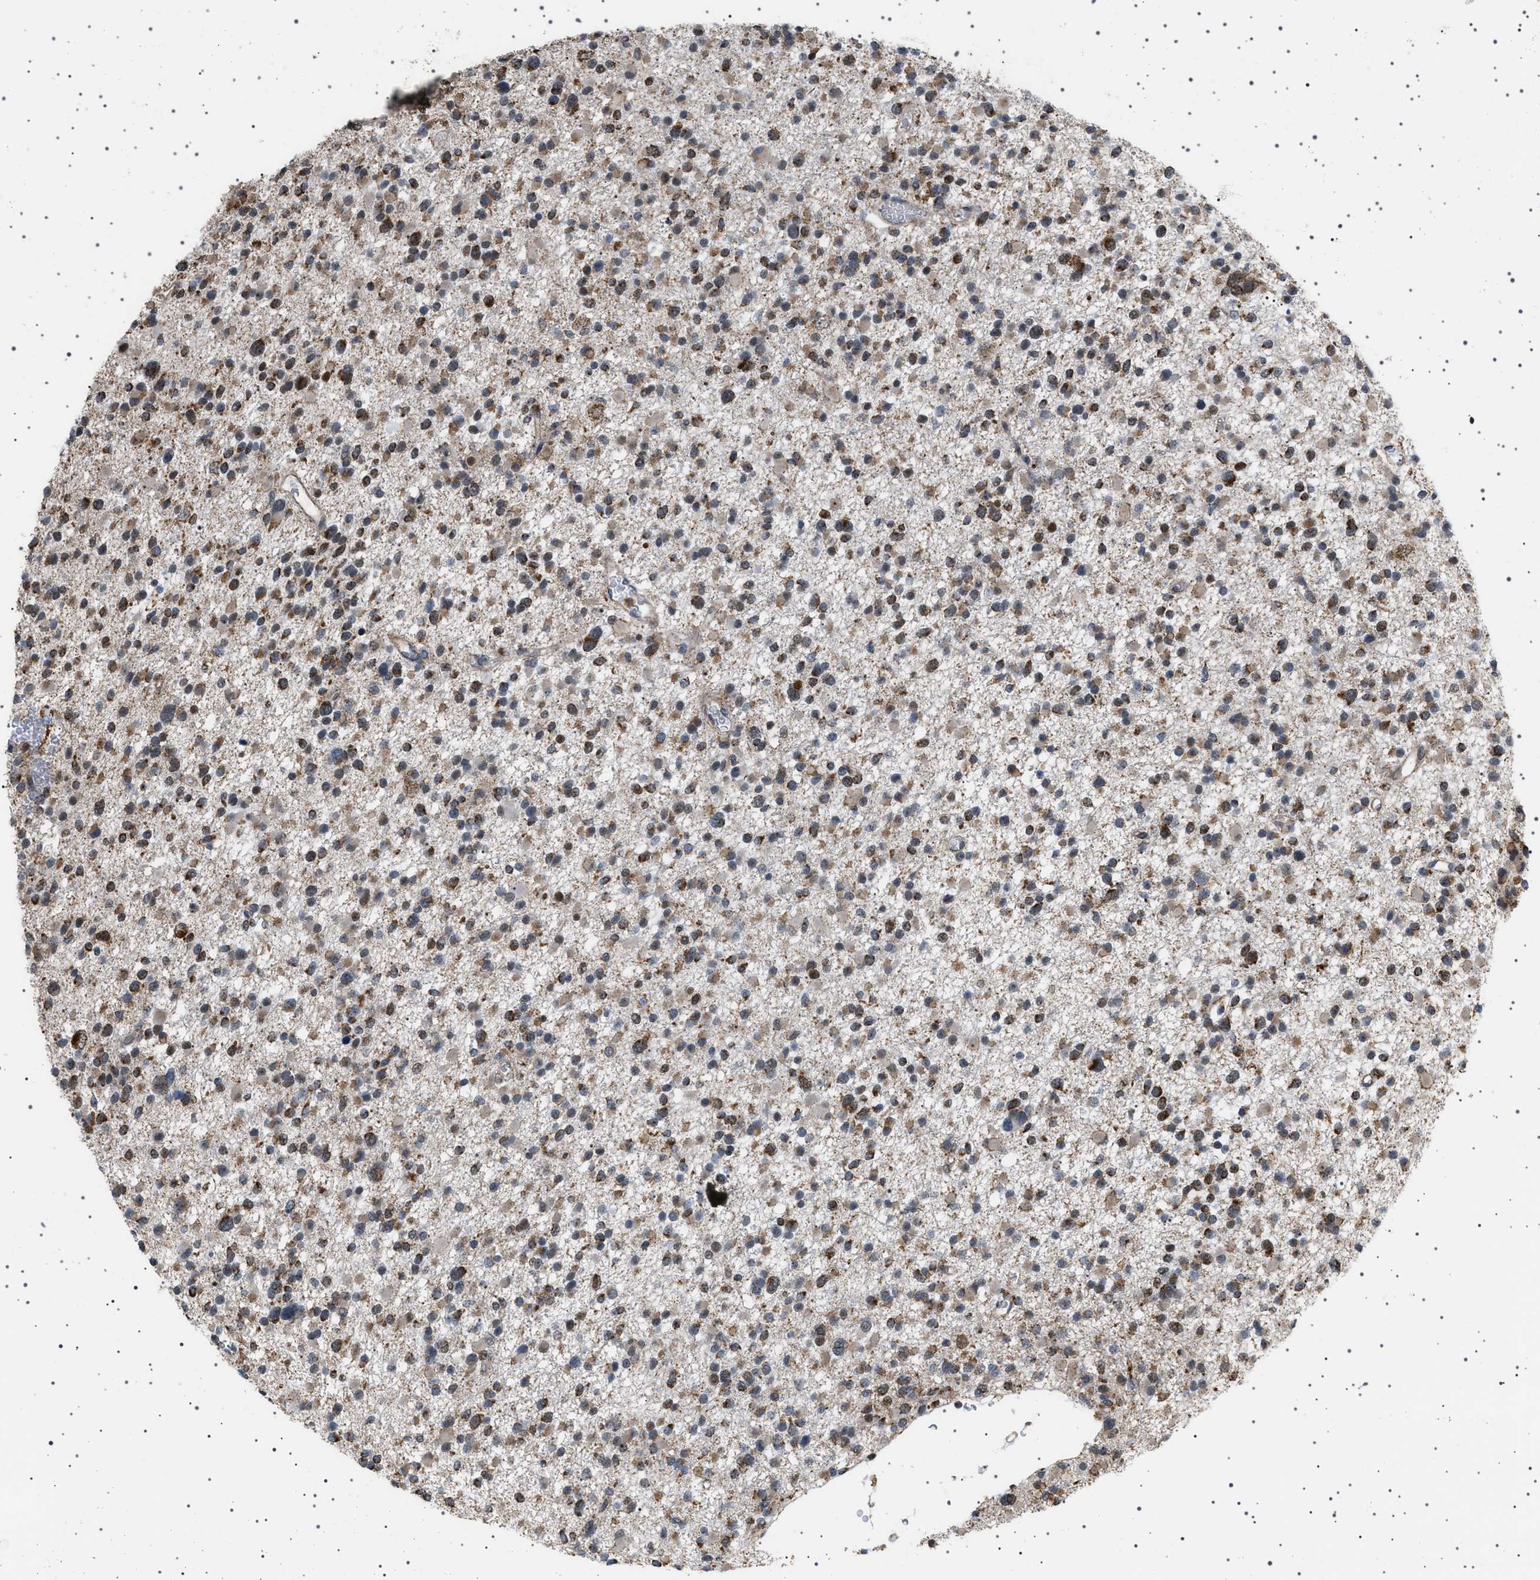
{"staining": {"intensity": "weak", "quantity": "25%-75%", "location": "cytoplasmic/membranous"}, "tissue": "glioma", "cell_type": "Tumor cells", "image_type": "cancer", "snomed": [{"axis": "morphology", "description": "Glioma, malignant, Low grade"}, {"axis": "topography", "description": "Brain"}], "caption": "Tumor cells exhibit weak cytoplasmic/membranous expression in about 25%-75% of cells in glioma. (brown staining indicates protein expression, while blue staining denotes nuclei).", "gene": "MELK", "patient": {"sex": "female", "age": 22}}